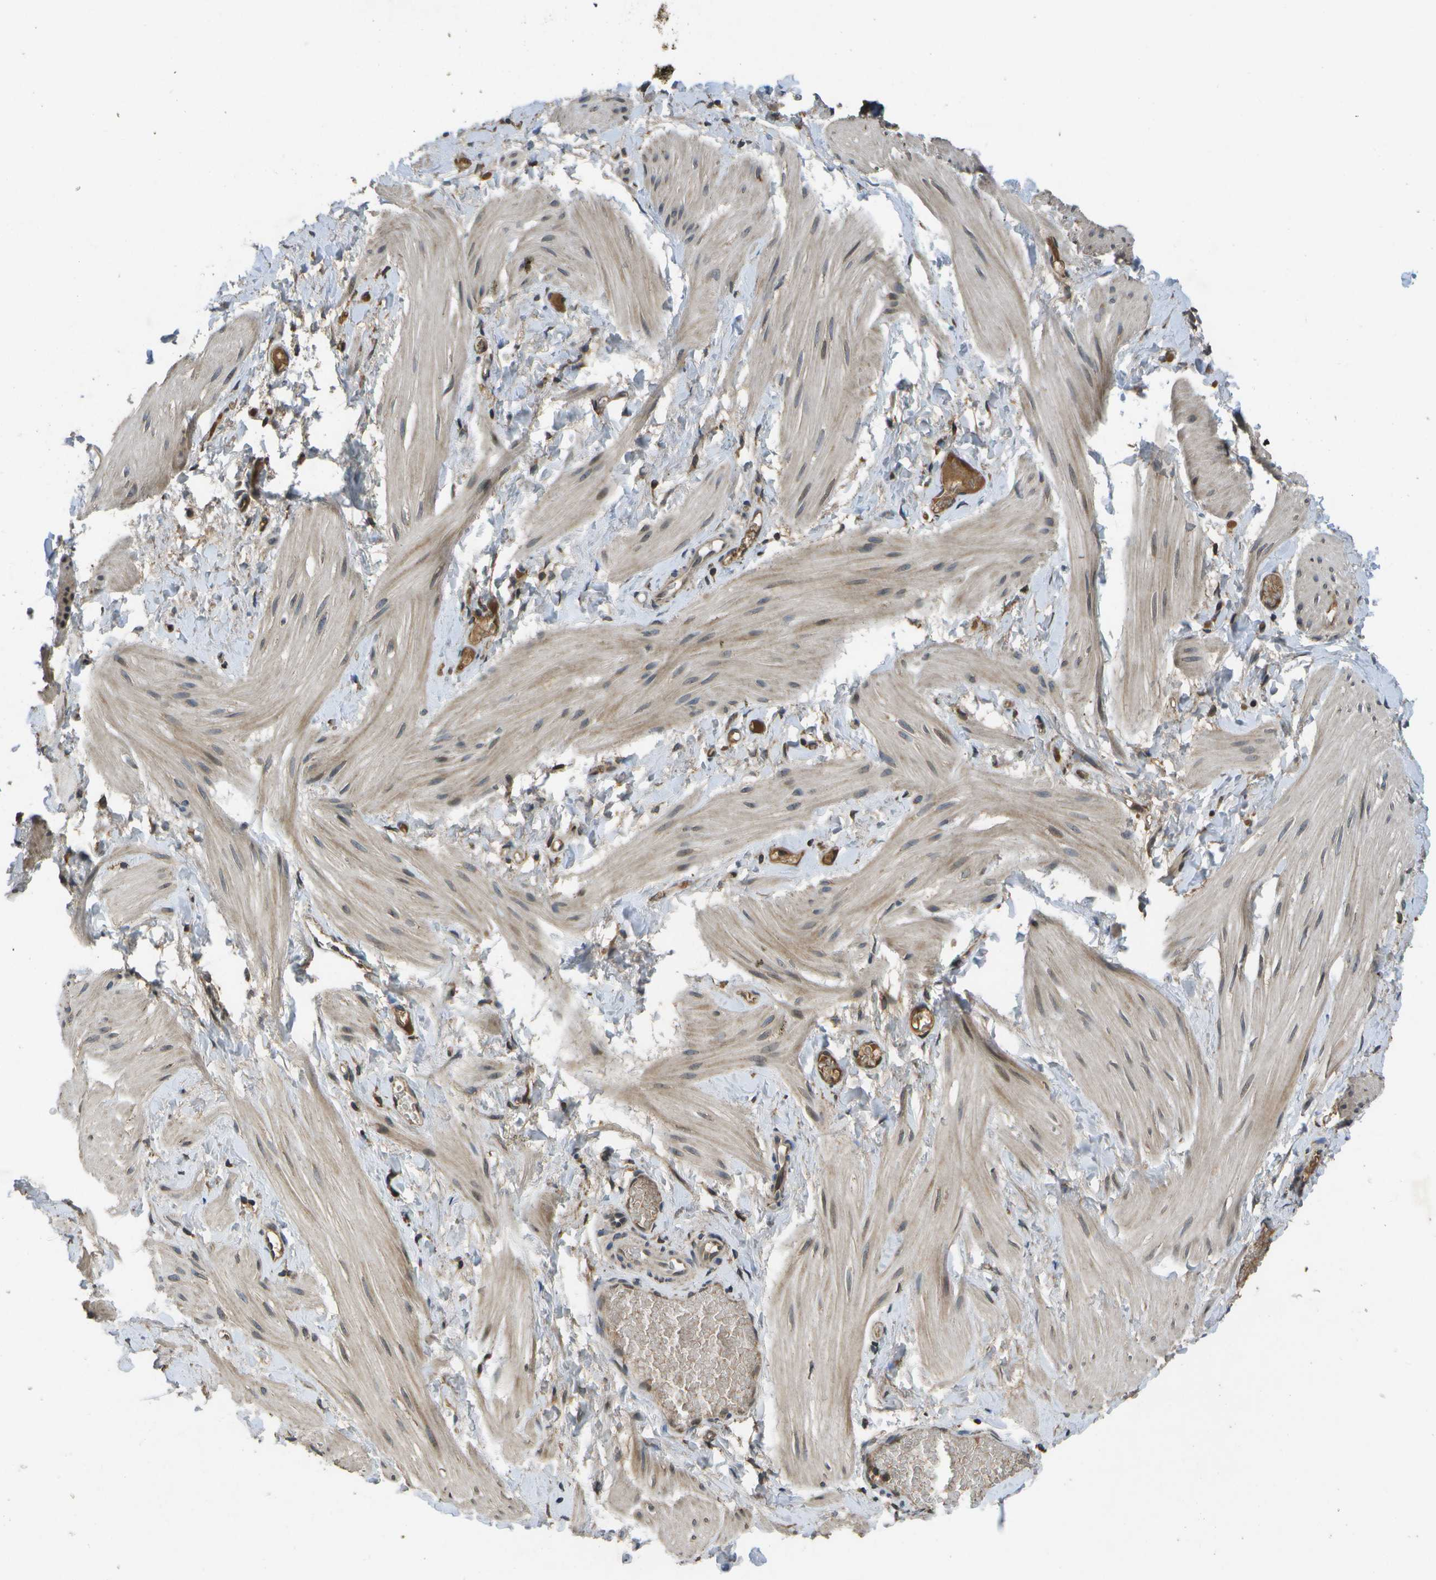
{"staining": {"intensity": "weak", "quantity": ">75%", "location": "cytoplasmic/membranous"}, "tissue": "smooth muscle", "cell_type": "Smooth muscle cells", "image_type": "normal", "snomed": [{"axis": "morphology", "description": "Normal tissue, NOS"}, {"axis": "topography", "description": "Smooth muscle"}], "caption": "Immunohistochemical staining of normal smooth muscle reveals weak cytoplasmic/membranous protein expression in about >75% of smooth muscle cells.", "gene": "HFE", "patient": {"sex": "male", "age": 16}}